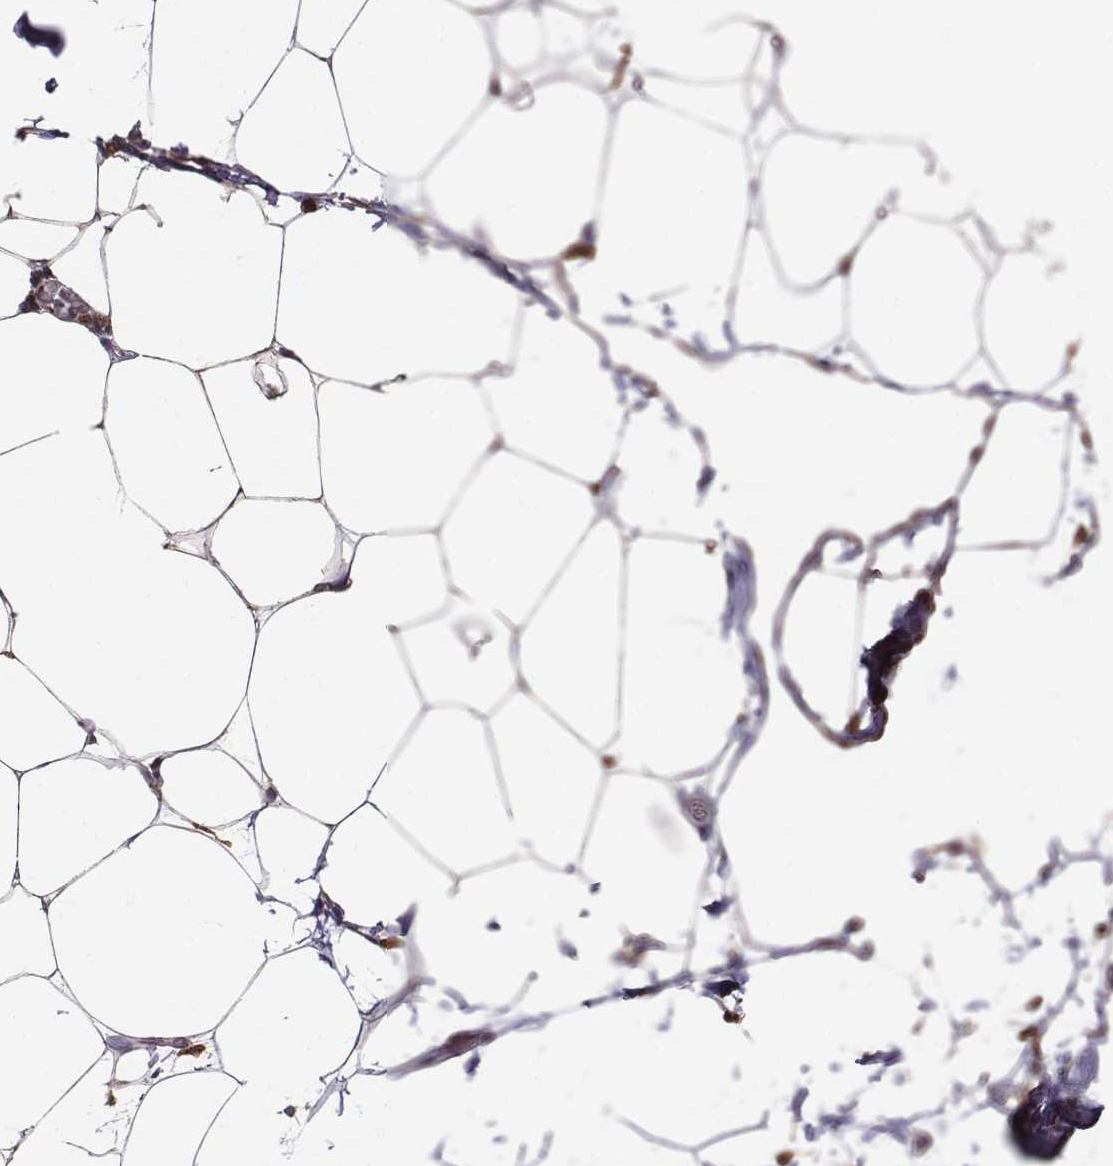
{"staining": {"intensity": "weak", "quantity": ">75%", "location": "cytoplasmic/membranous"}, "tissue": "adipose tissue", "cell_type": "Adipocytes", "image_type": "normal", "snomed": [{"axis": "morphology", "description": "Normal tissue, NOS"}, {"axis": "topography", "description": "Adipose tissue"}], "caption": "A brown stain labels weak cytoplasmic/membranous expression of a protein in adipocytes of benign adipose tissue. (IHC, brightfield microscopy, high magnification).", "gene": "AP1B1", "patient": {"sex": "male", "age": 57}}